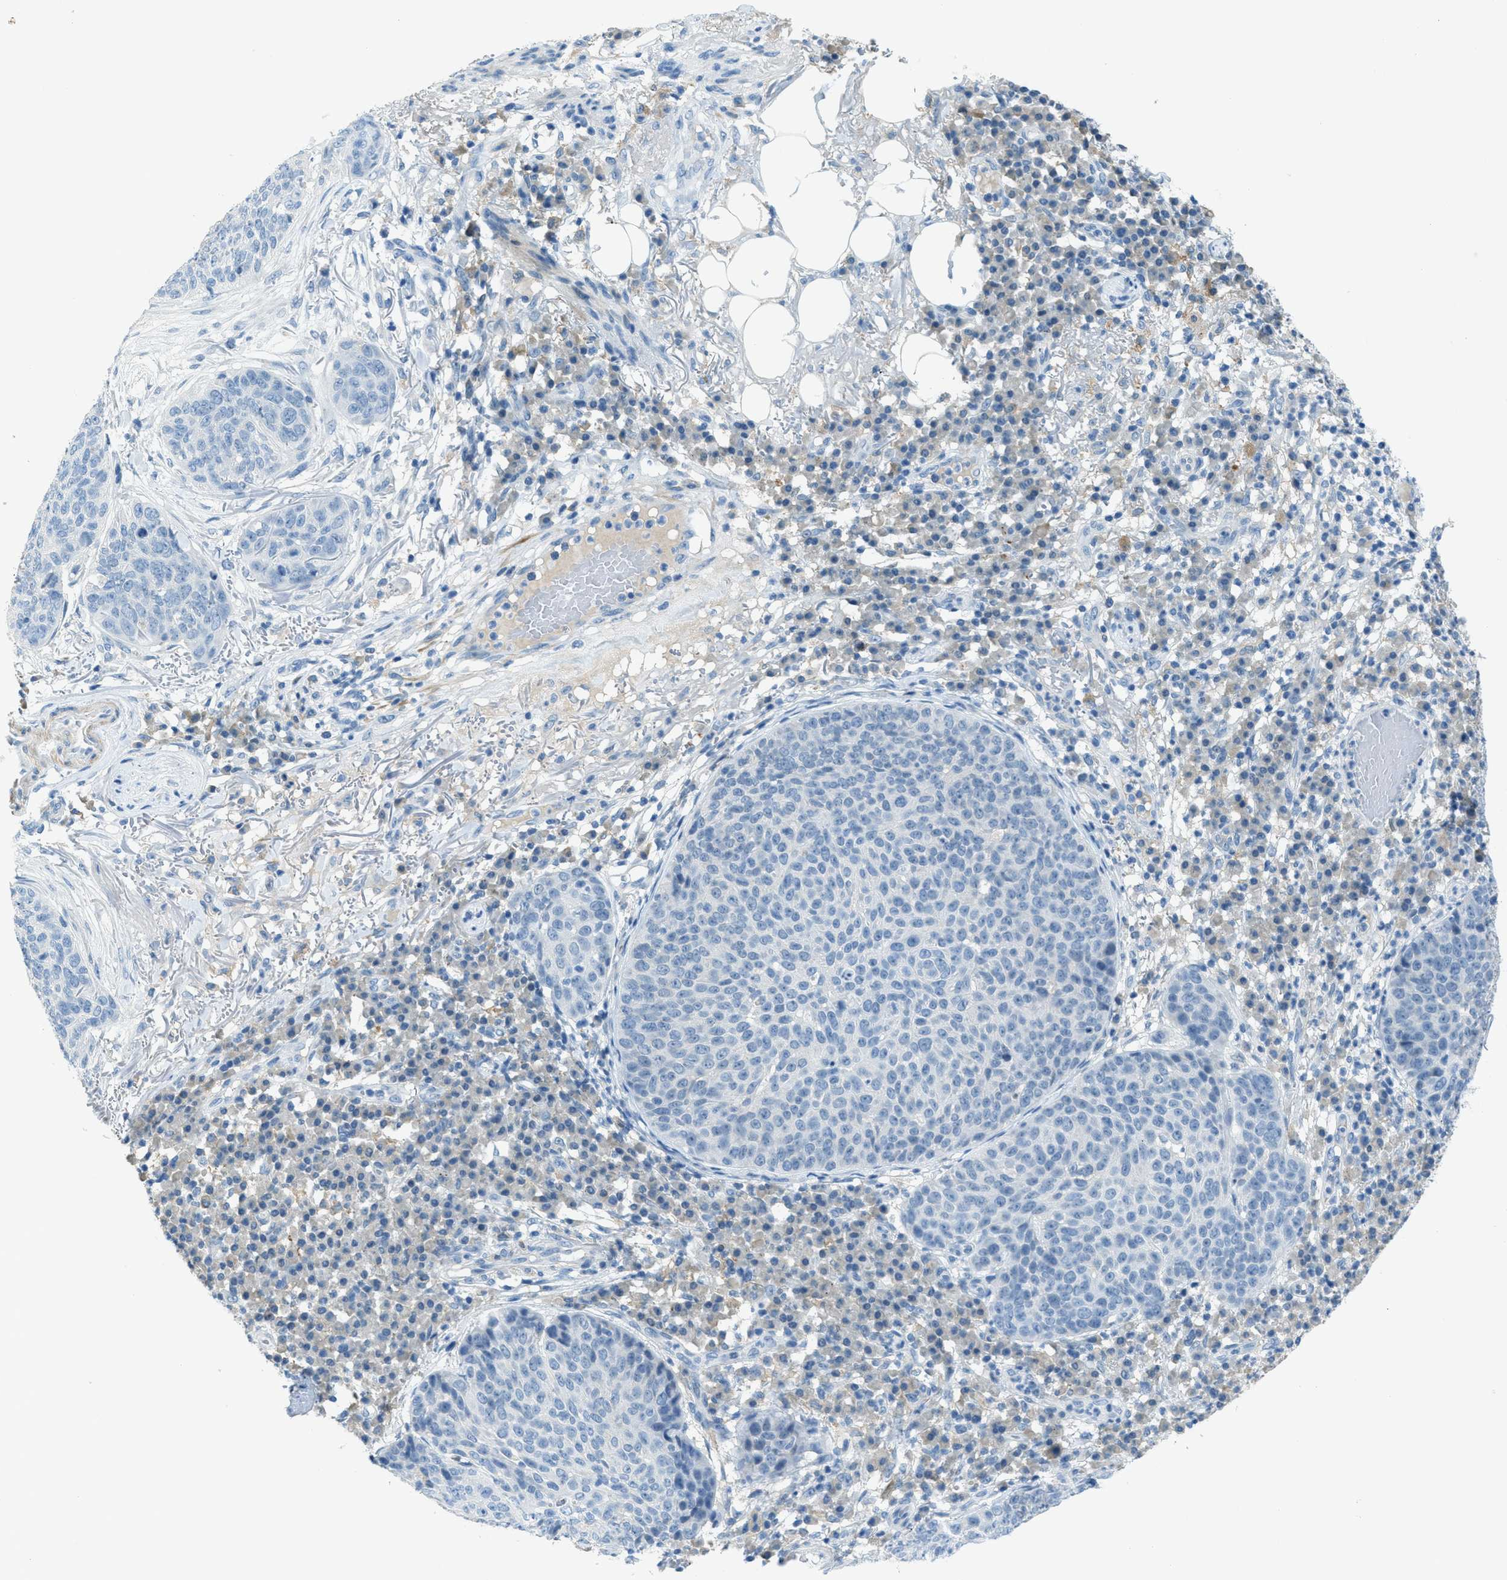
{"staining": {"intensity": "negative", "quantity": "none", "location": "none"}, "tissue": "skin cancer", "cell_type": "Tumor cells", "image_type": "cancer", "snomed": [{"axis": "morphology", "description": "Squamous cell carcinoma in situ, NOS"}, {"axis": "morphology", "description": "Squamous cell carcinoma, NOS"}, {"axis": "topography", "description": "Skin"}], "caption": "This photomicrograph is of skin cancer stained with immunohistochemistry (IHC) to label a protein in brown with the nuclei are counter-stained blue. There is no positivity in tumor cells.", "gene": "KLHL8", "patient": {"sex": "male", "age": 93}}